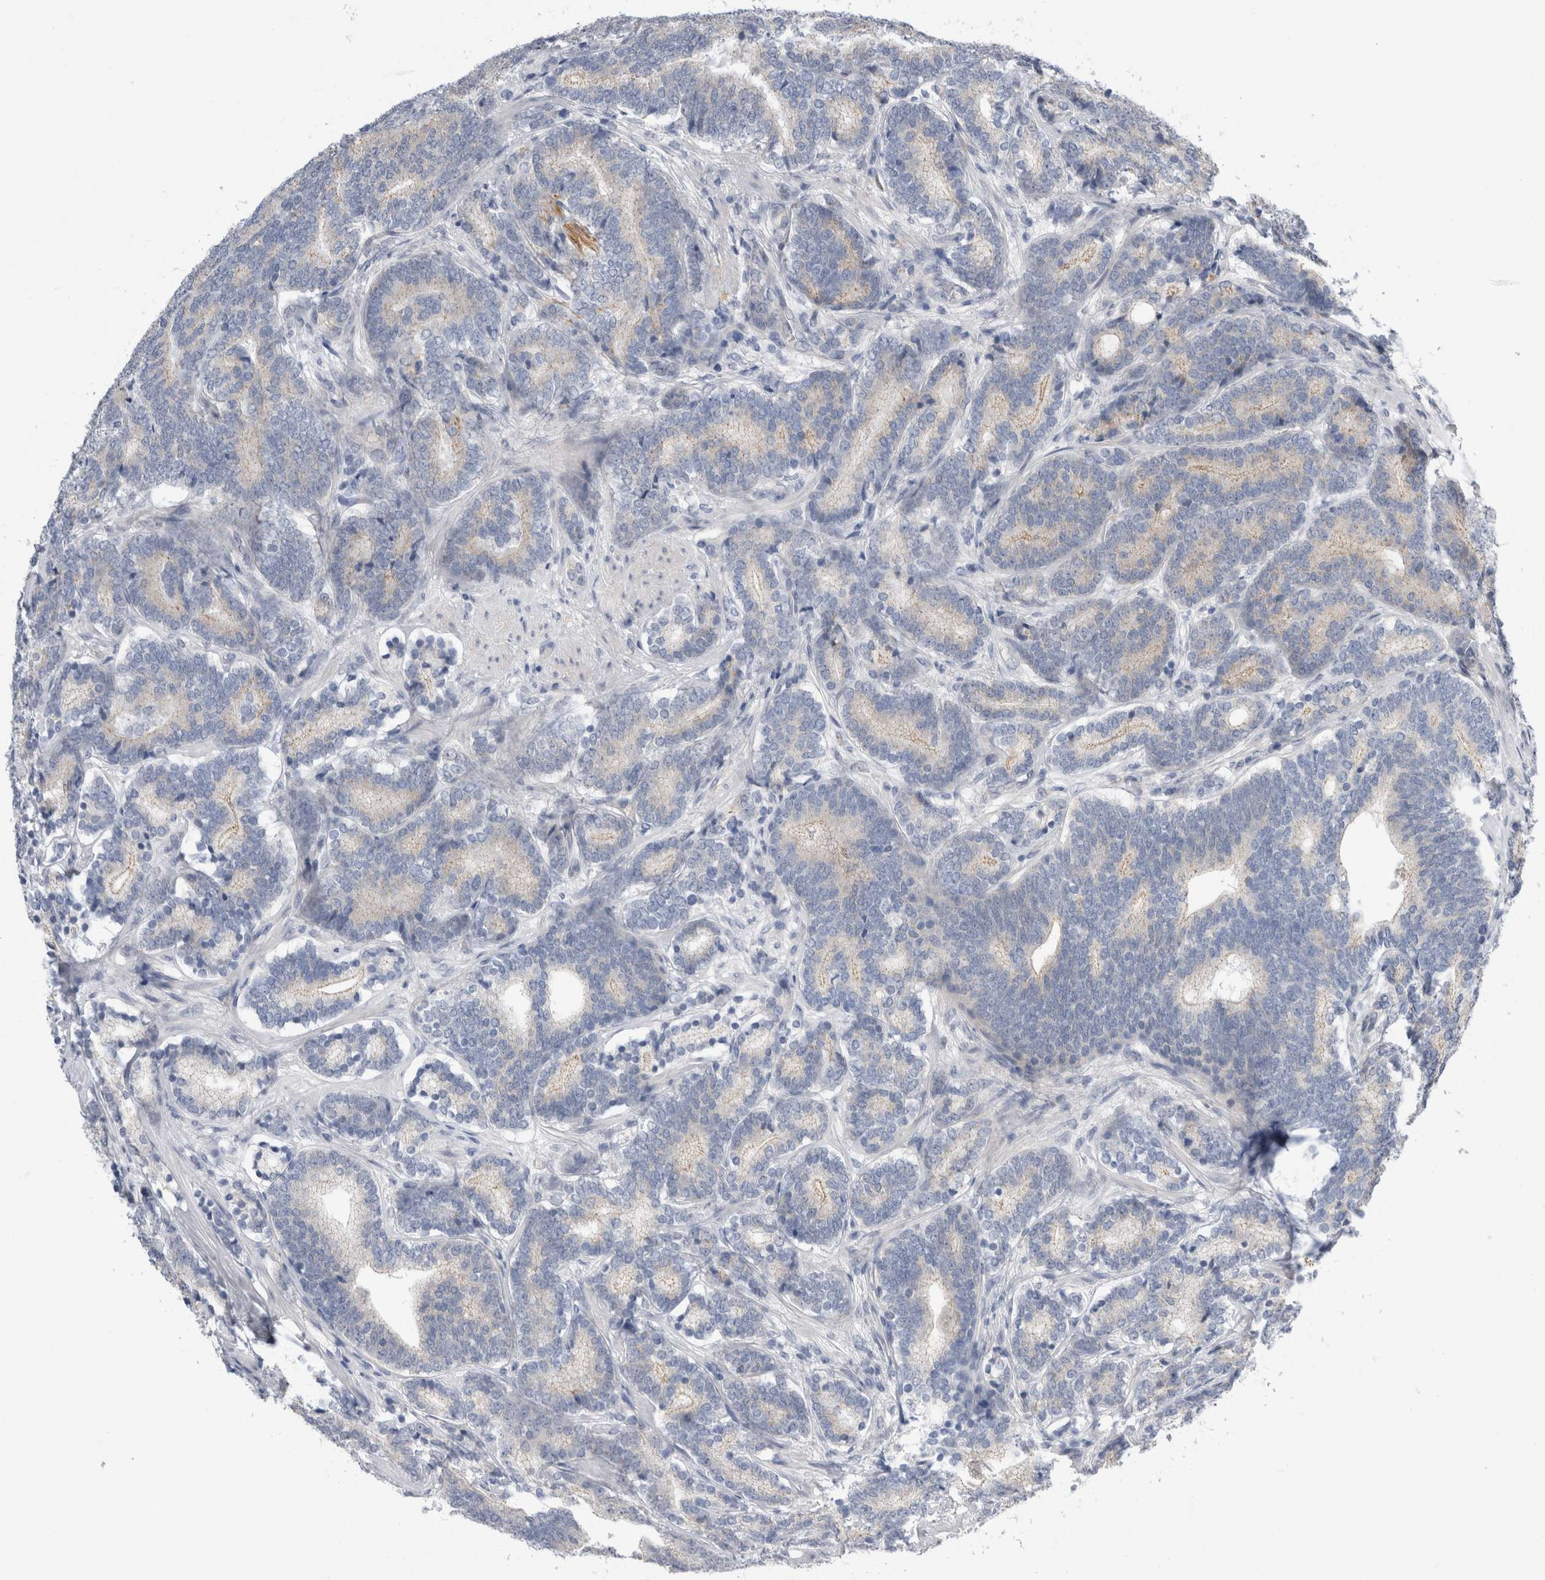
{"staining": {"intensity": "negative", "quantity": "none", "location": "none"}, "tissue": "prostate cancer", "cell_type": "Tumor cells", "image_type": "cancer", "snomed": [{"axis": "morphology", "description": "Adenocarcinoma, High grade"}, {"axis": "topography", "description": "Prostate"}], "caption": "High magnification brightfield microscopy of prostate cancer (high-grade adenocarcinoma) stained with DAB (3,3'-diaminobenzidine) (brown) and counterstained with hematoxylin (blue): tumor cells show no significant expression.", "gene": "TAFA5", "patient": {"sex": "male", "age": 55}}